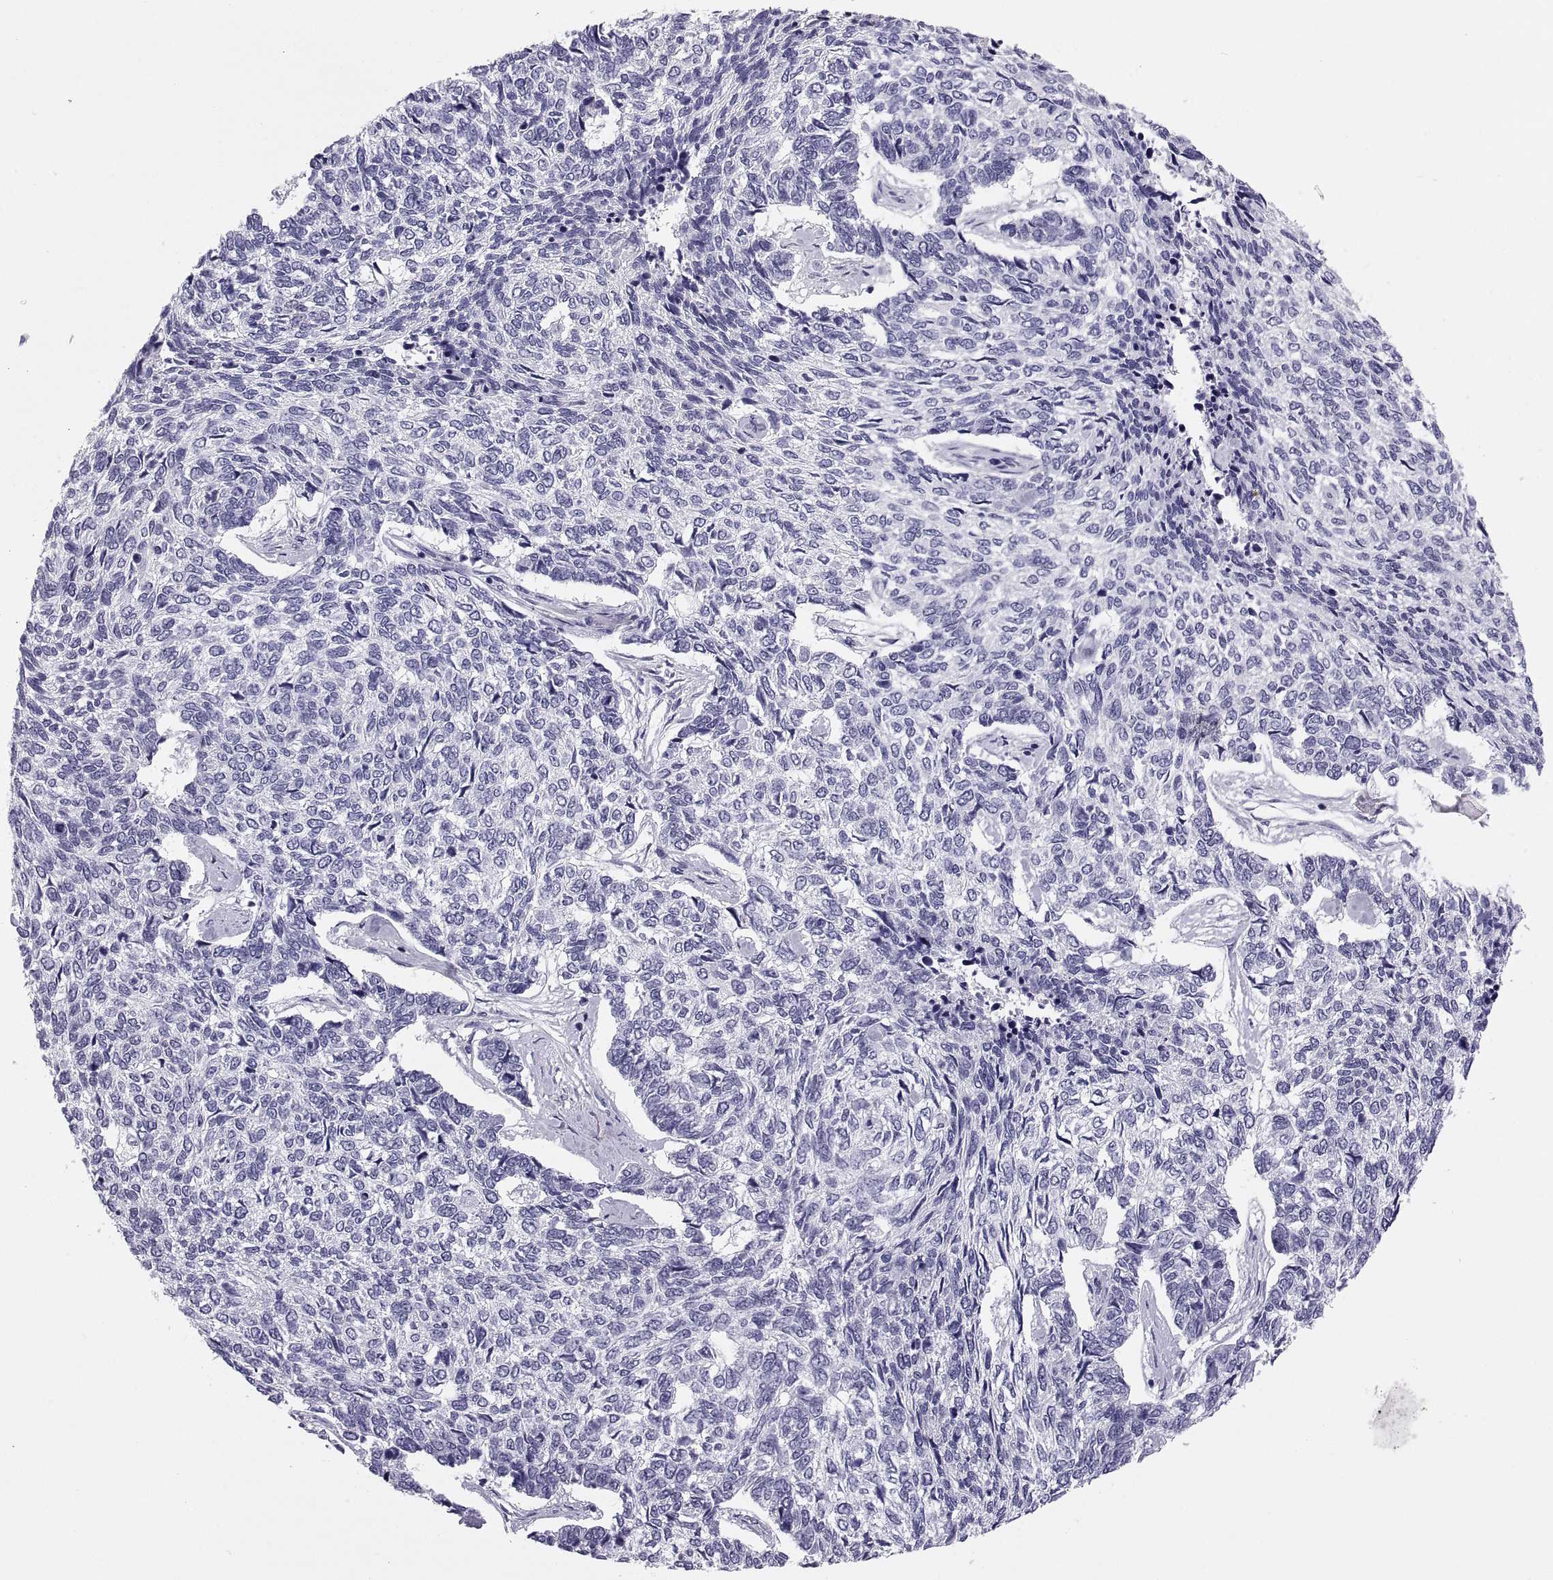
{"staining": {"intensity": "negative", "quantity": "none", "location": "none"}, "tissue": "skin cancer", "cell_type": "Tumor cells", "image_type": "cancer", "snomed": [{"axis": "morphology", "description": "Basal cell carcinoma"}, {"axis": "topography", "description": "Skin"}], "caption": "An image of skin cancer stained for a protein shows no brown staining in tumor cells. Brightfield microscopy of immunohistochemistry (IHC) stained with DAB (brown) and hematoxylin (blue), captured at high magnification.", "gene": "PAX2", "patient": {"sex": "female", "age": 65}}